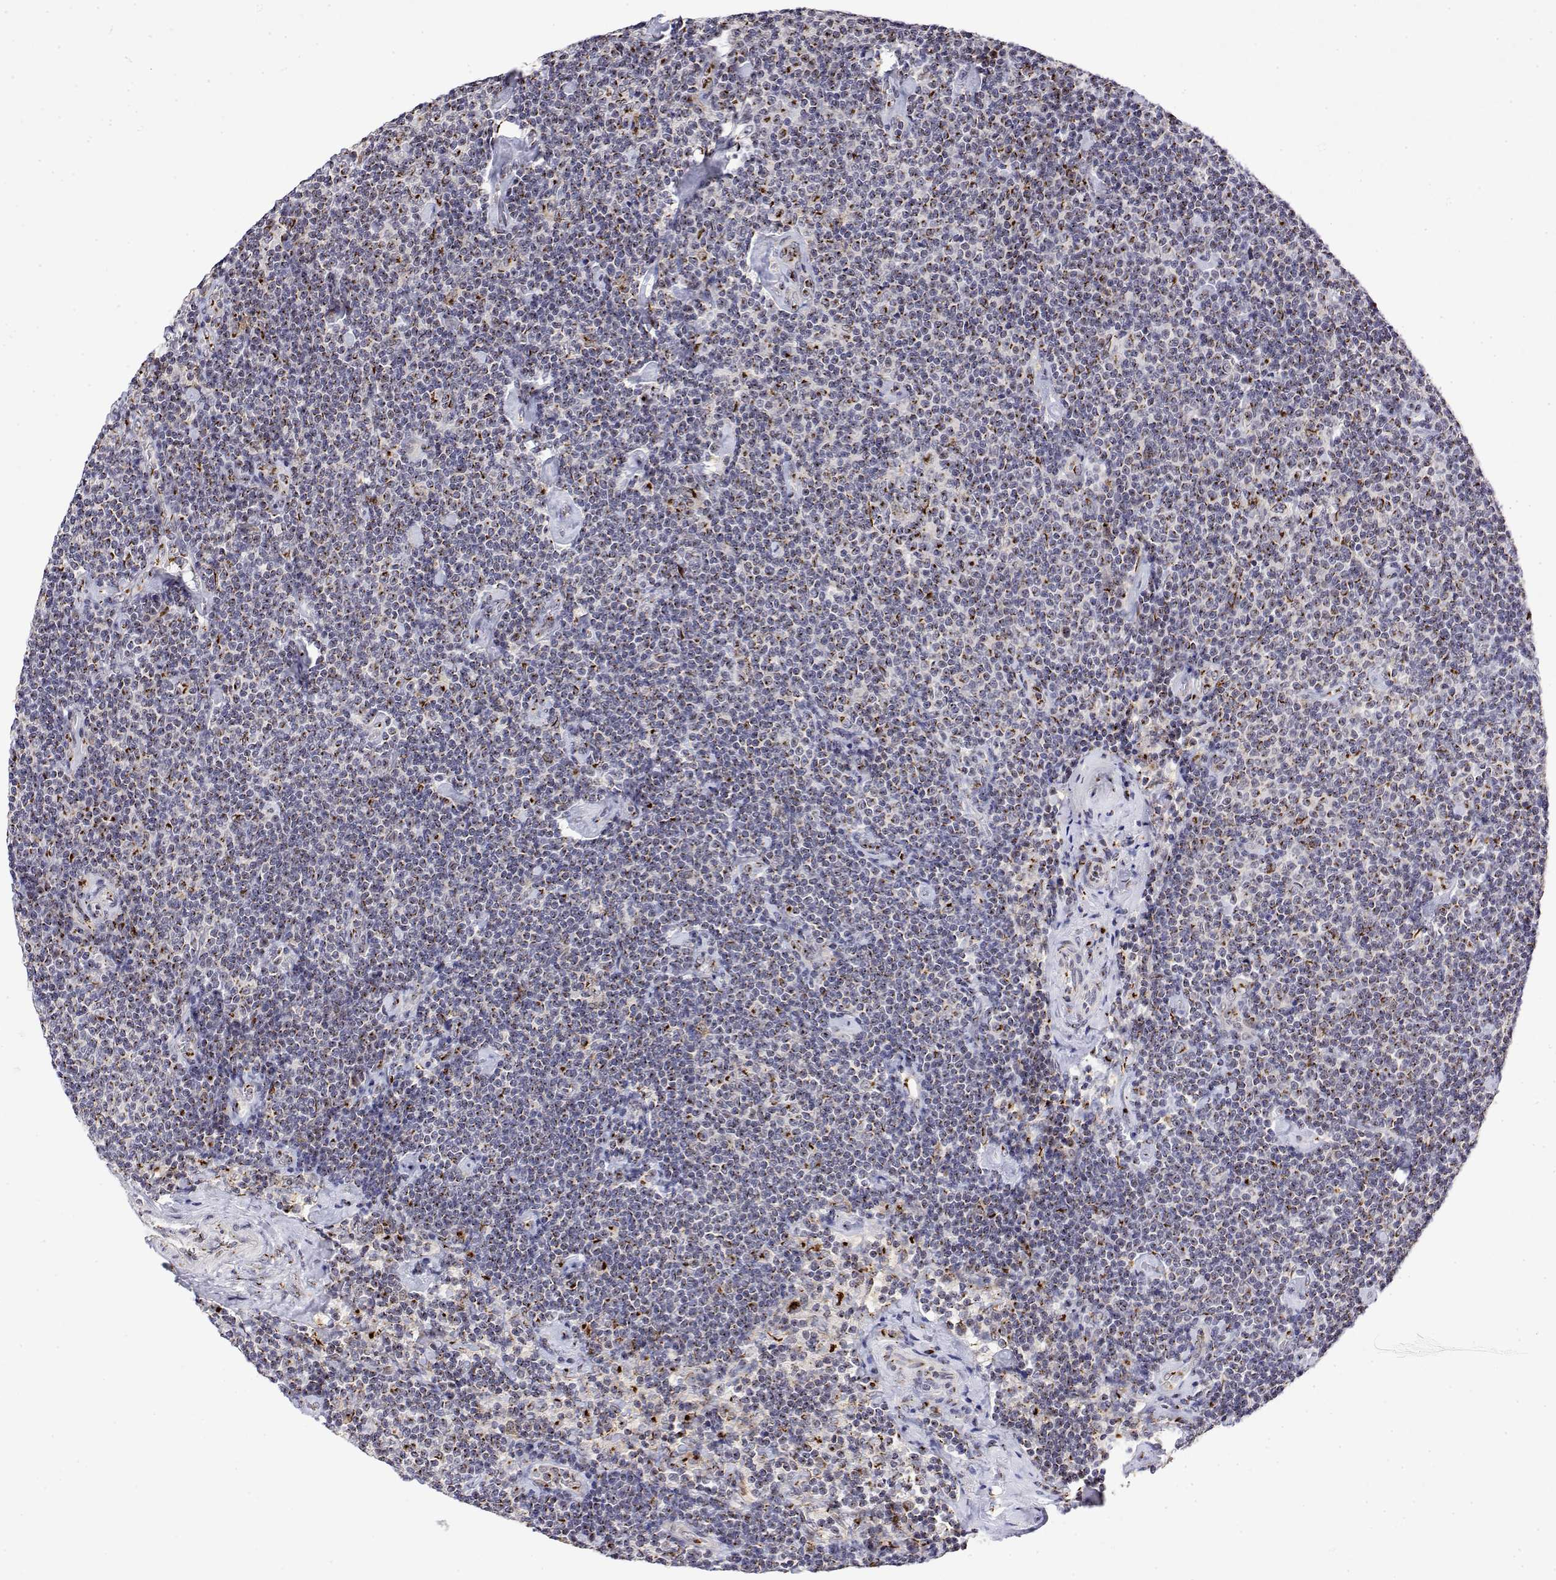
{"staining": {"intensity": "strong", "quantity": "<25%", "location": "cytoplasmic/membranous"}, "tissue": "lymphoma", "cell_type": "Tumor cells", "image_type": "cancer", "snomed": [{"axis": "morphology", "description": "Malignant lymphoma, non-Hodgkin's type, Low grade"}, {"axis": "topography", "description": "Lymph node"}], "caption": "A photomicrograph of low-grade malignant lymphoma, non-Hodgkin's type stained for a protein demonstrates strong cytoplasmic/membranous brown staining in tumor cells.", "gene": "YIPF3", "patient": {"sex": "male", "age": 81}}